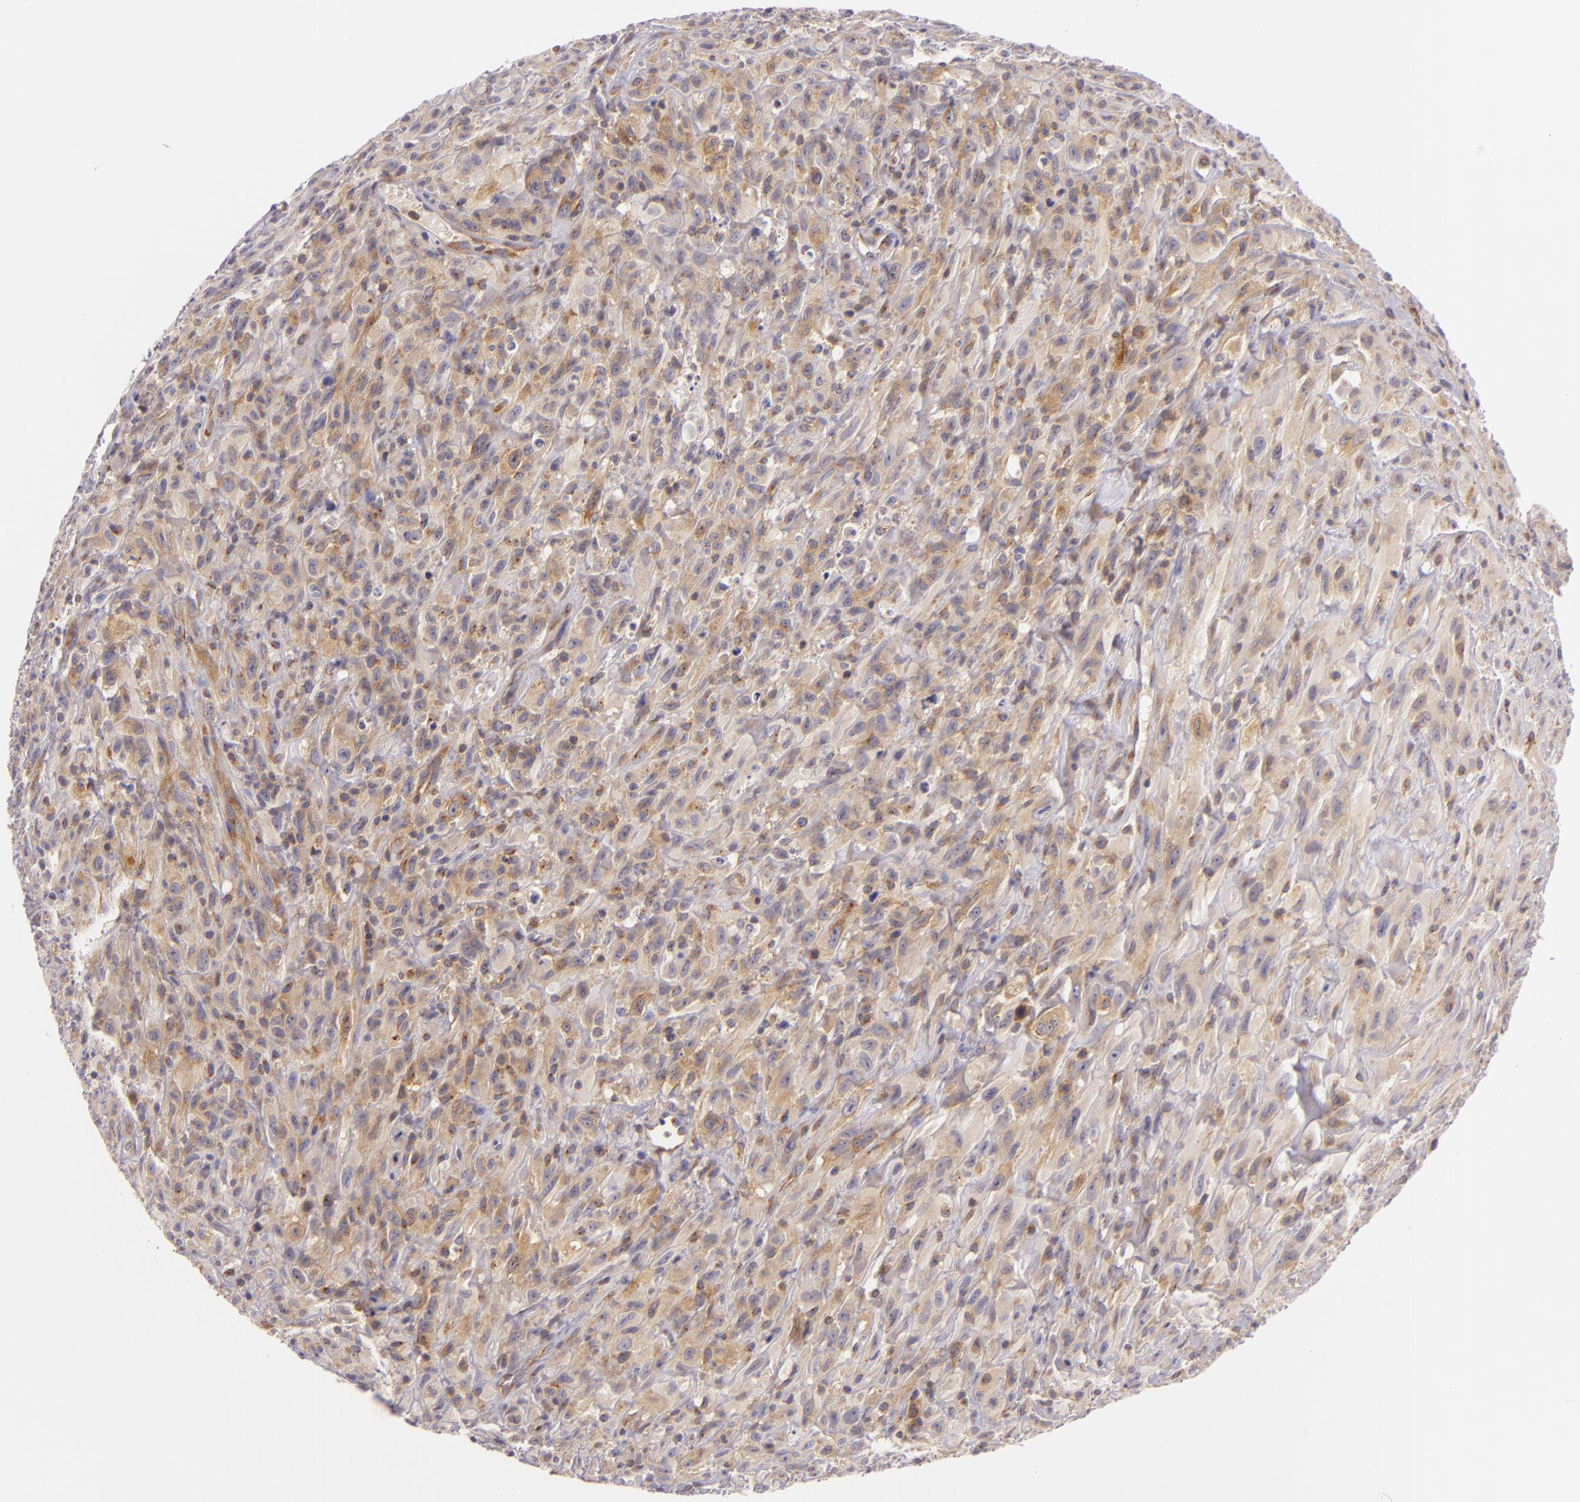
{"staining": {"intensity": "moderate", "quantity": "<25%", "location": "cytoplasmic/membranous"}, "tissue": "glioma", "cell_type": "Tumor cells", "image_type": "cancer", "snomed": [{"axis": "morphology", "description": "Glioma, malignant, High grade"}, {"axis": "topography", "description": "Brain"}], "caption": "Approximately <25% of tumor cells in glioma demonstrate moderate cytoplasmic/membranous protein staining as visualized by brown immunohistochemical staining.", "gene": "UPF3B", "patient": {"sex": "male", "age": 48}}